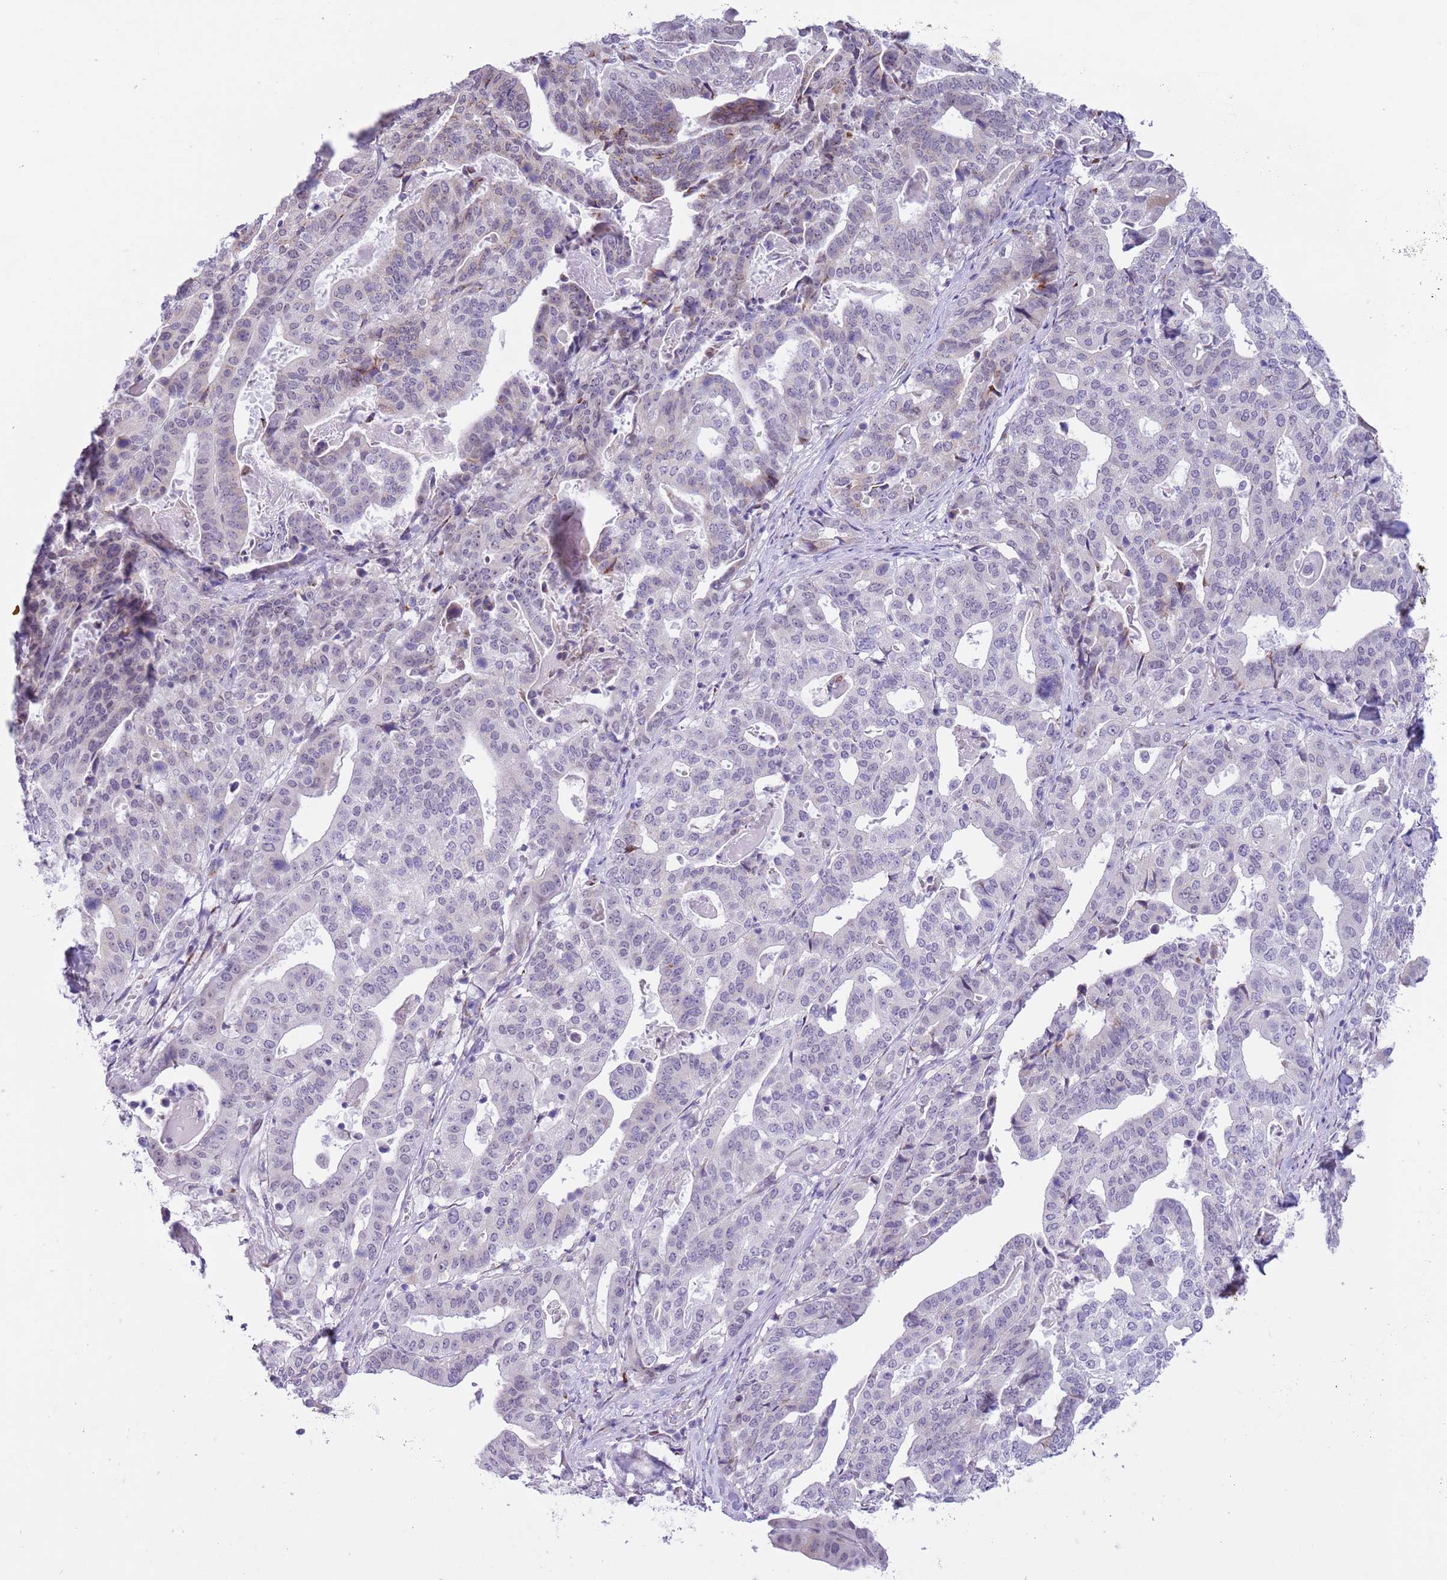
{"staining": {"intensity": "negative", "quantity": "none", "location": "none"}, "tissue": "stomach cancer", "cell_type": "Tumor cells", "image_type": "cancer", "snomed": [{"axis": "morphology", "description": "Adenocarcinoma, NOS"}, {"axis": "topography", "description": "Stomach"}], "caption": "This histopathology image is of stomach cancer stained with immunohistochemistry (IHC) to label a protein in brown with the nuclei are counter-stained blue. There is no staining in tumor cells.", "gene": "ZNF576", "patient": {"sex": "male", "age": 48}}